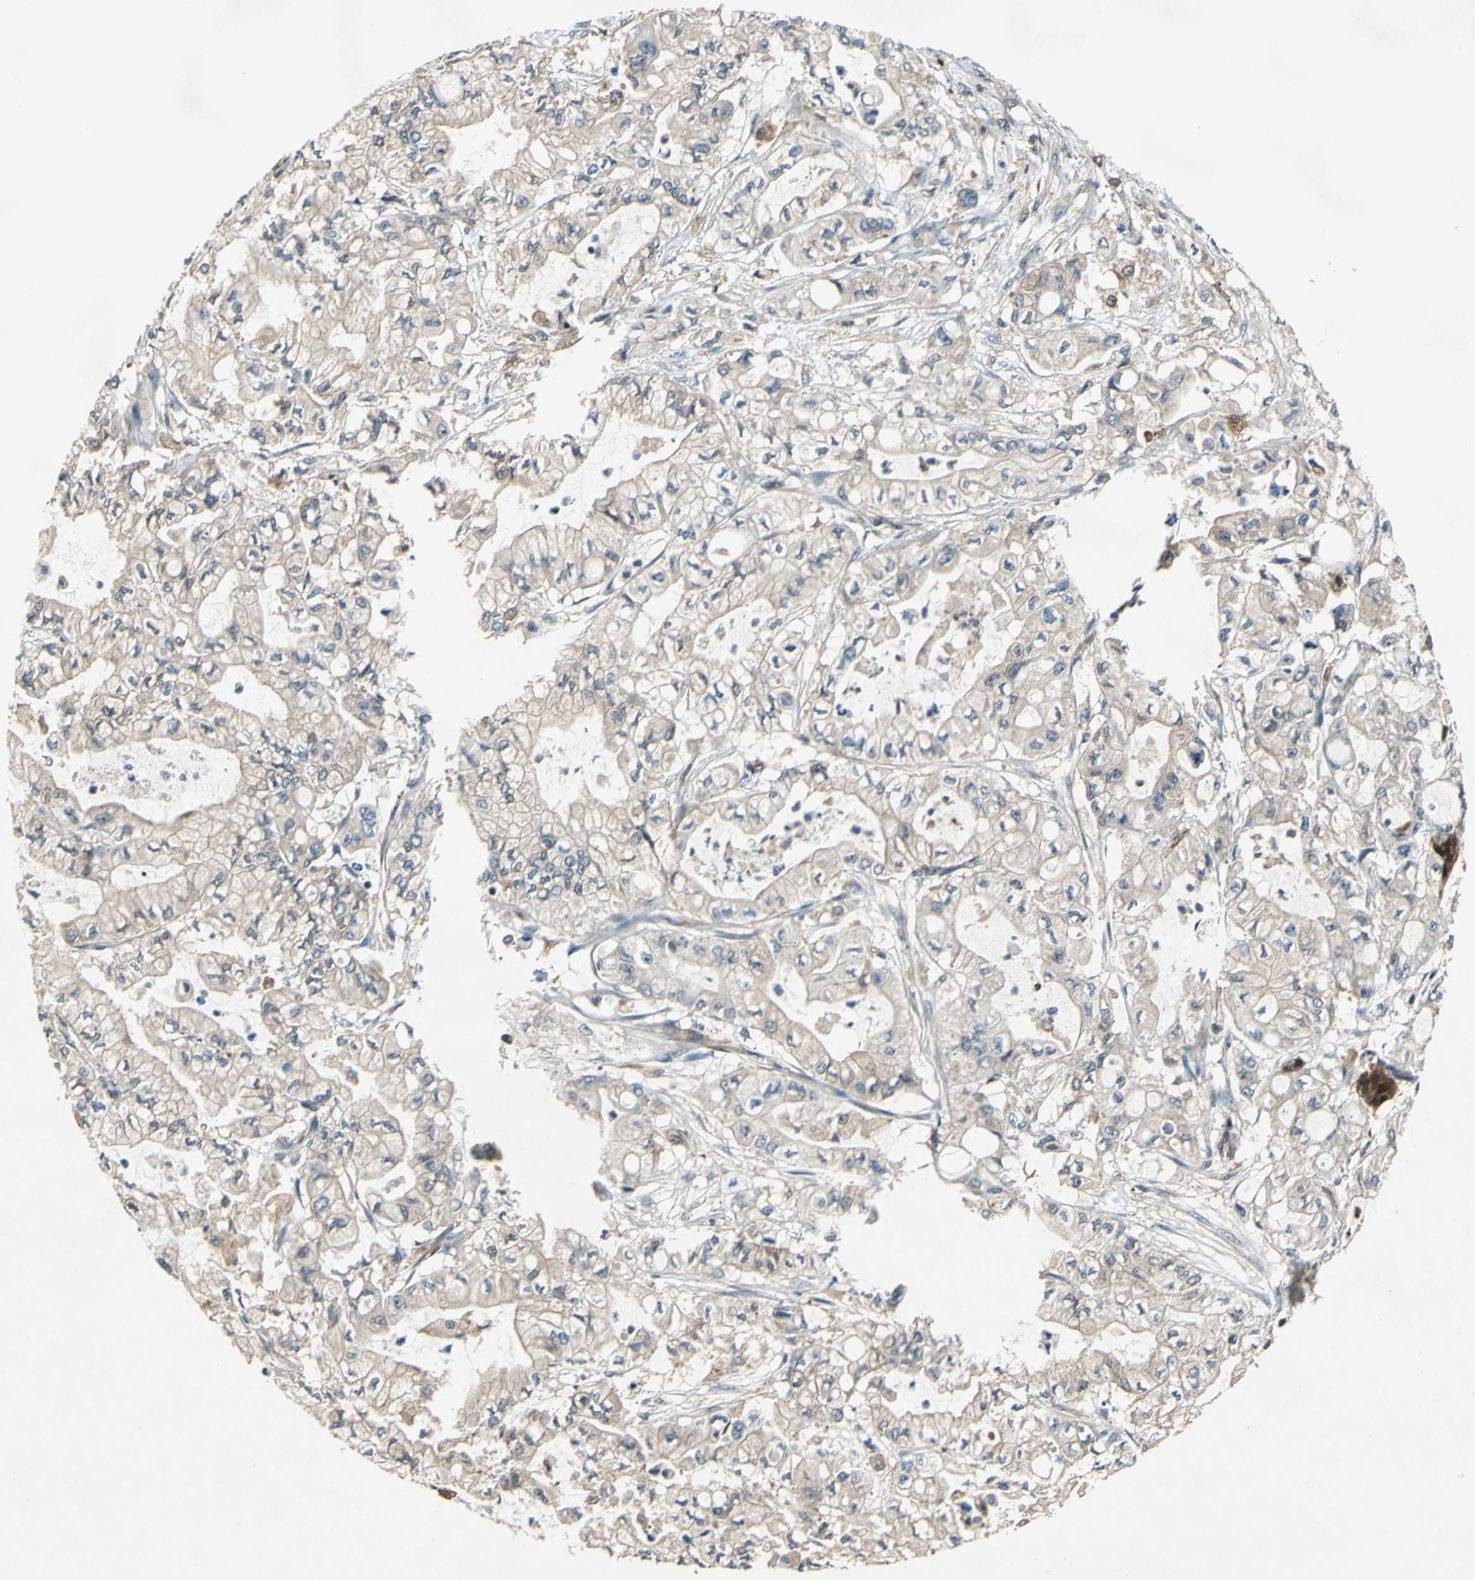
{"staining": {"intensity": "weak", "quantity": ">75%", "location": "cytoplasmic/membranous"}, "tissue": "pancreatic cancer", "cell_type": "Tumor cells", "image_type": "cancer", "snomed": [{"axis": "morphology", "description": "Adenocarcinoma, NOS"}, {"axis": "topography", "description": "Pancreas"}], "caption": "This image exhibits IHC staining of human pancreatic cancer (adenocarcinoma), with low weak cytoplasmic/membranous staining in approximately >75% of tumor cells.", "gene": "RRM2B", "patient": {"sex": "male", "age": 79}}